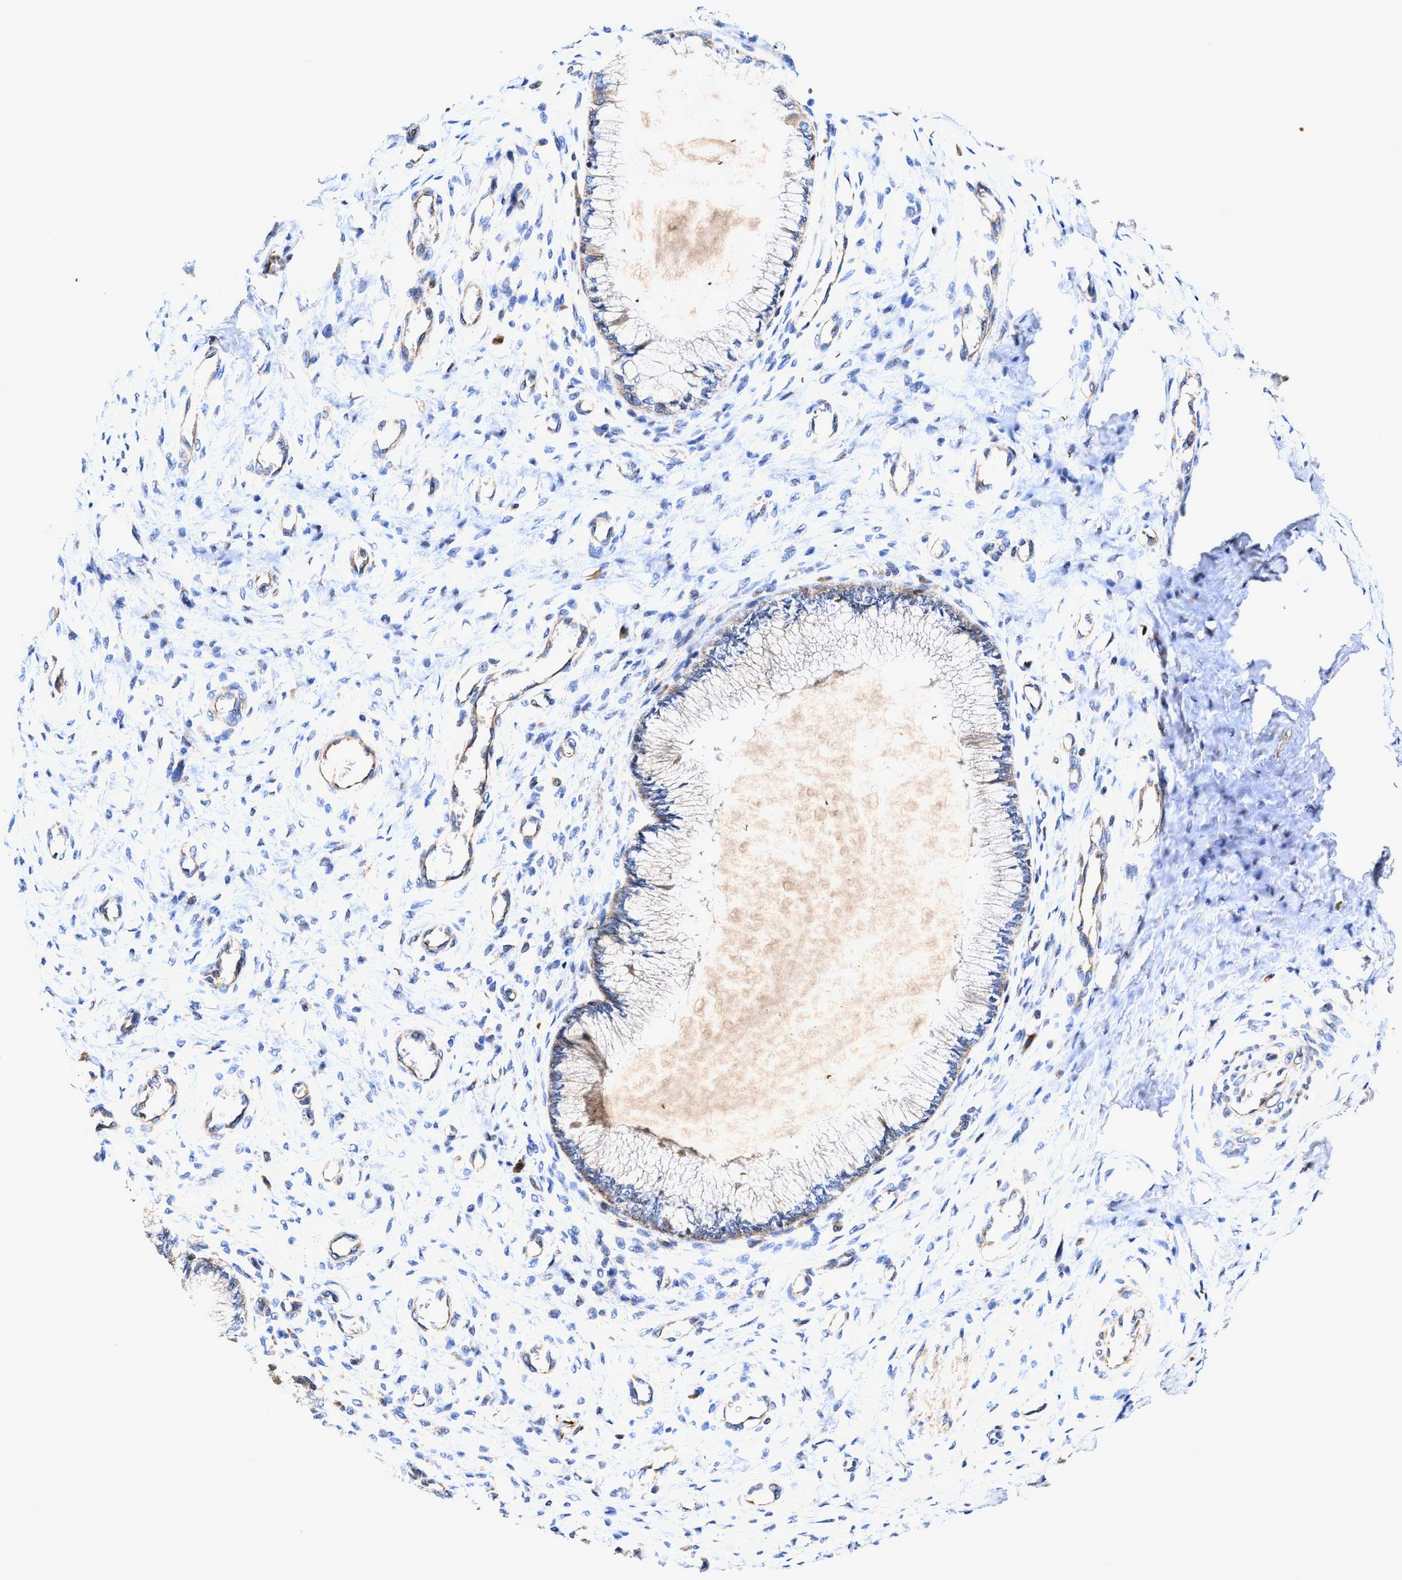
{"staining": {"intensity": "weak", "quantity": "25%-75%", "location": "cytoplasmic/membranous"}, "tissue": "cervix", "cell_type": "Glandular cells", "image_type": "normal", "snomed": [{"axis": "morphology", "description": "Normal tissue, NOS"}, {"axis": "topography", "description": "Cervix"}], "caption": "Immunohistochemistry (IHC) micrograph of benign human cervix stained for a protein (brown), which demonstrates low levels of weak cytoplasmic/membranous staining in about 25%-75% of glandular cells.", "gene": "EFNA4", "patient": {"sex": "female", "age": 55}}